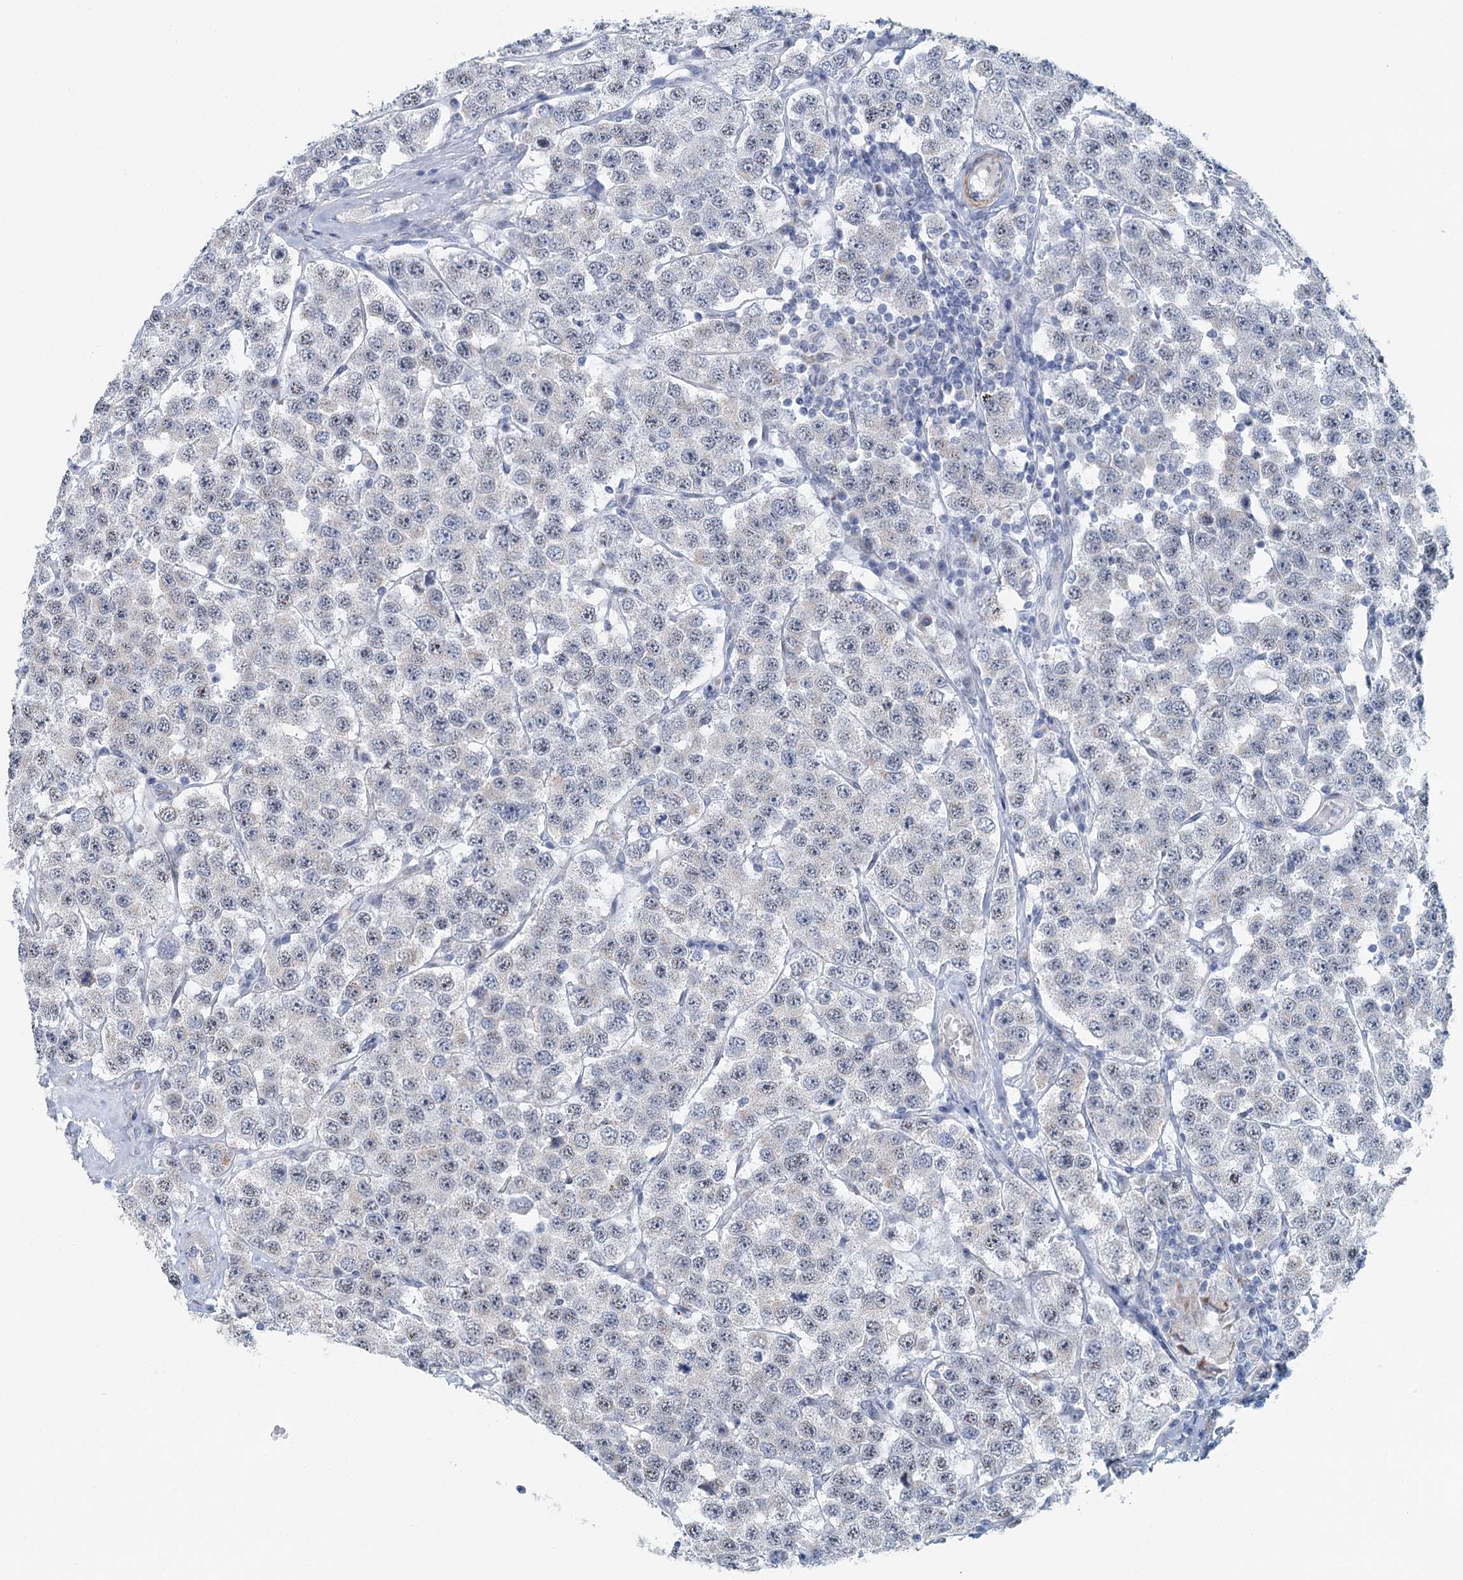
{"staining": {"intensity": "negative", "quantity": "none", "location": "none"}, "tissue": "testis cancer", "cell_type": "Tumor cells", "image_type": "cancer", "snomed": [{"axis": "morphology", "description": "Seminoma, NOS"}, {"axis": "topography", "description": "Testis"}], "caption": "This is a micrograph of immunohistochemistry (IHC) staining of testis seminoma, which shows no positivity in tumor cells. Nuclei are stained in blue.", "gene": "ZNF527", "patient": {"sex": "male", "age": 28}}